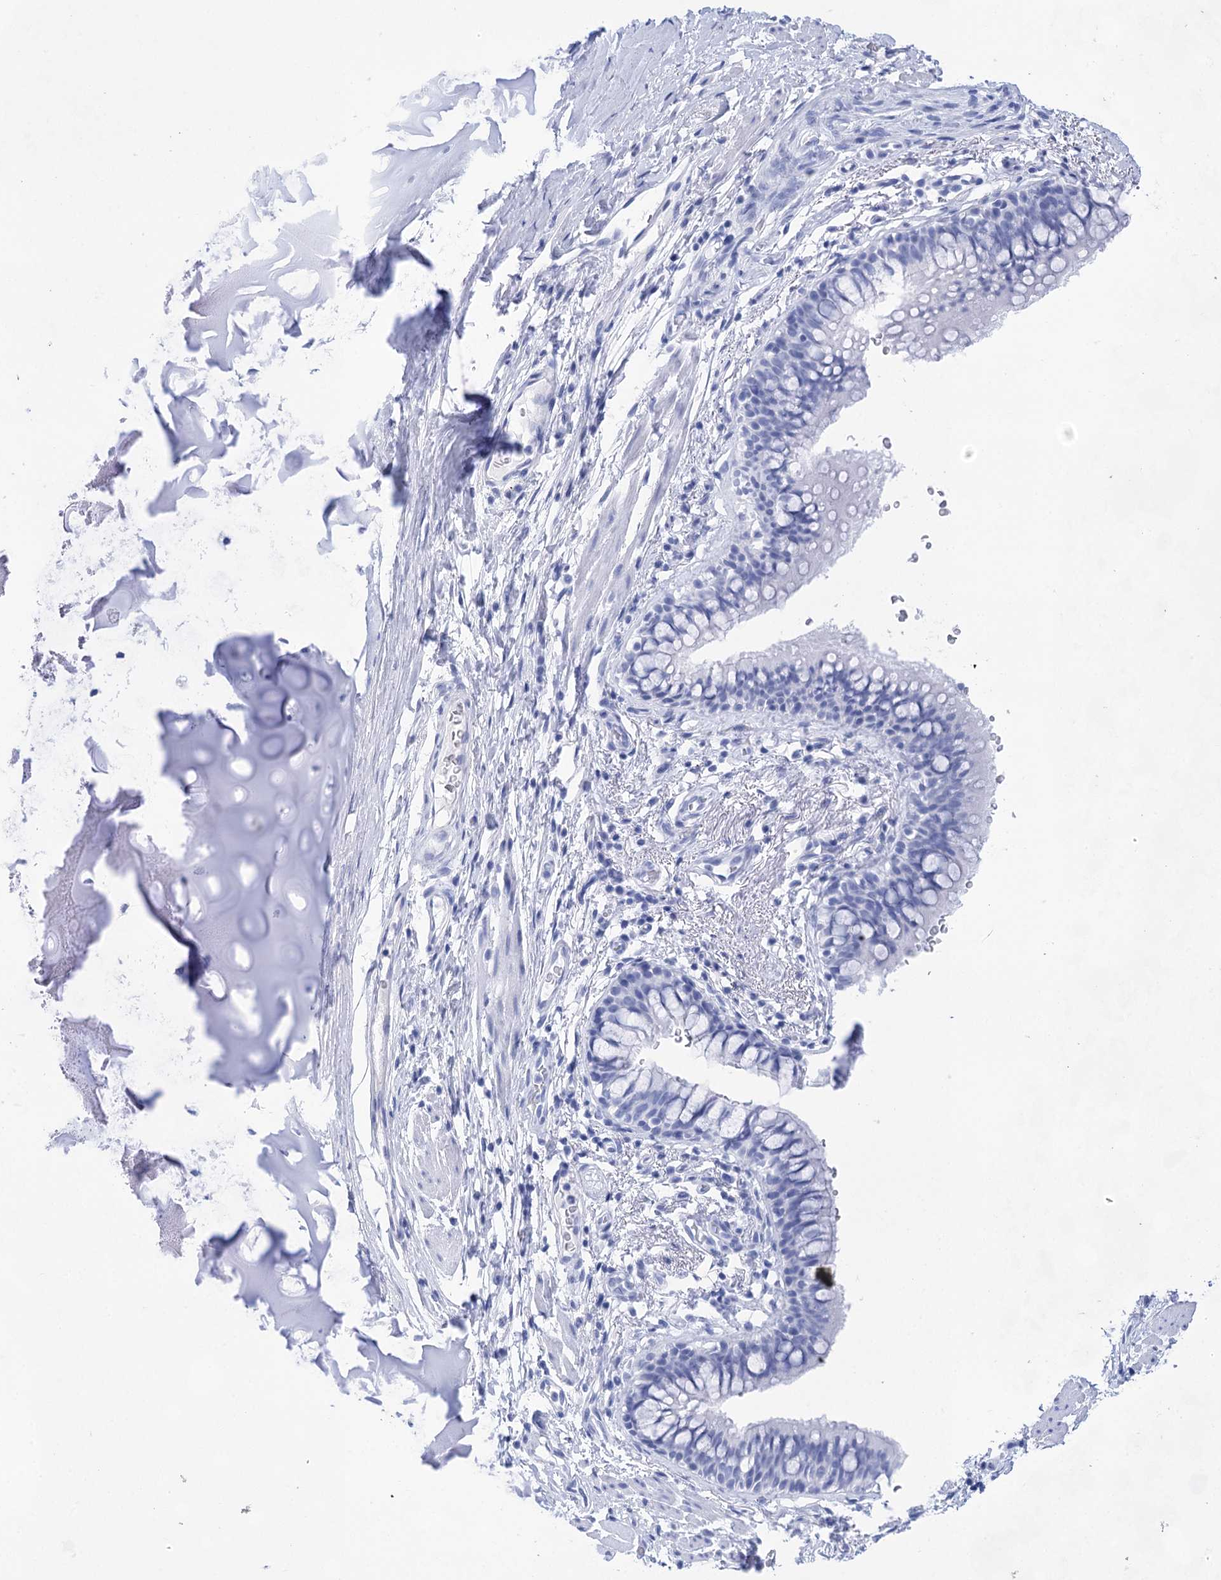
{"staining": {"intensity": "negative", "quantity": "none", "location": "none"}, "tissue": "bronchus", "cell_type": "Respiratory epithelial cells", "image_type": "normal", "snomed": [{"axis": "morphology", "description": "Normal tissue, NOS"}, {"axis": "topography", "description": "Cartilage tissue"}, {"axis": "topography", "description": "Bronchus"}], "caption": "Immunohistochemical staining of unremarkable human bronchus demonstrates no significant positivity in respiratory epithelial cells.", "gene": "LALBA", "patient": {"sex": "female", "age": 36}}